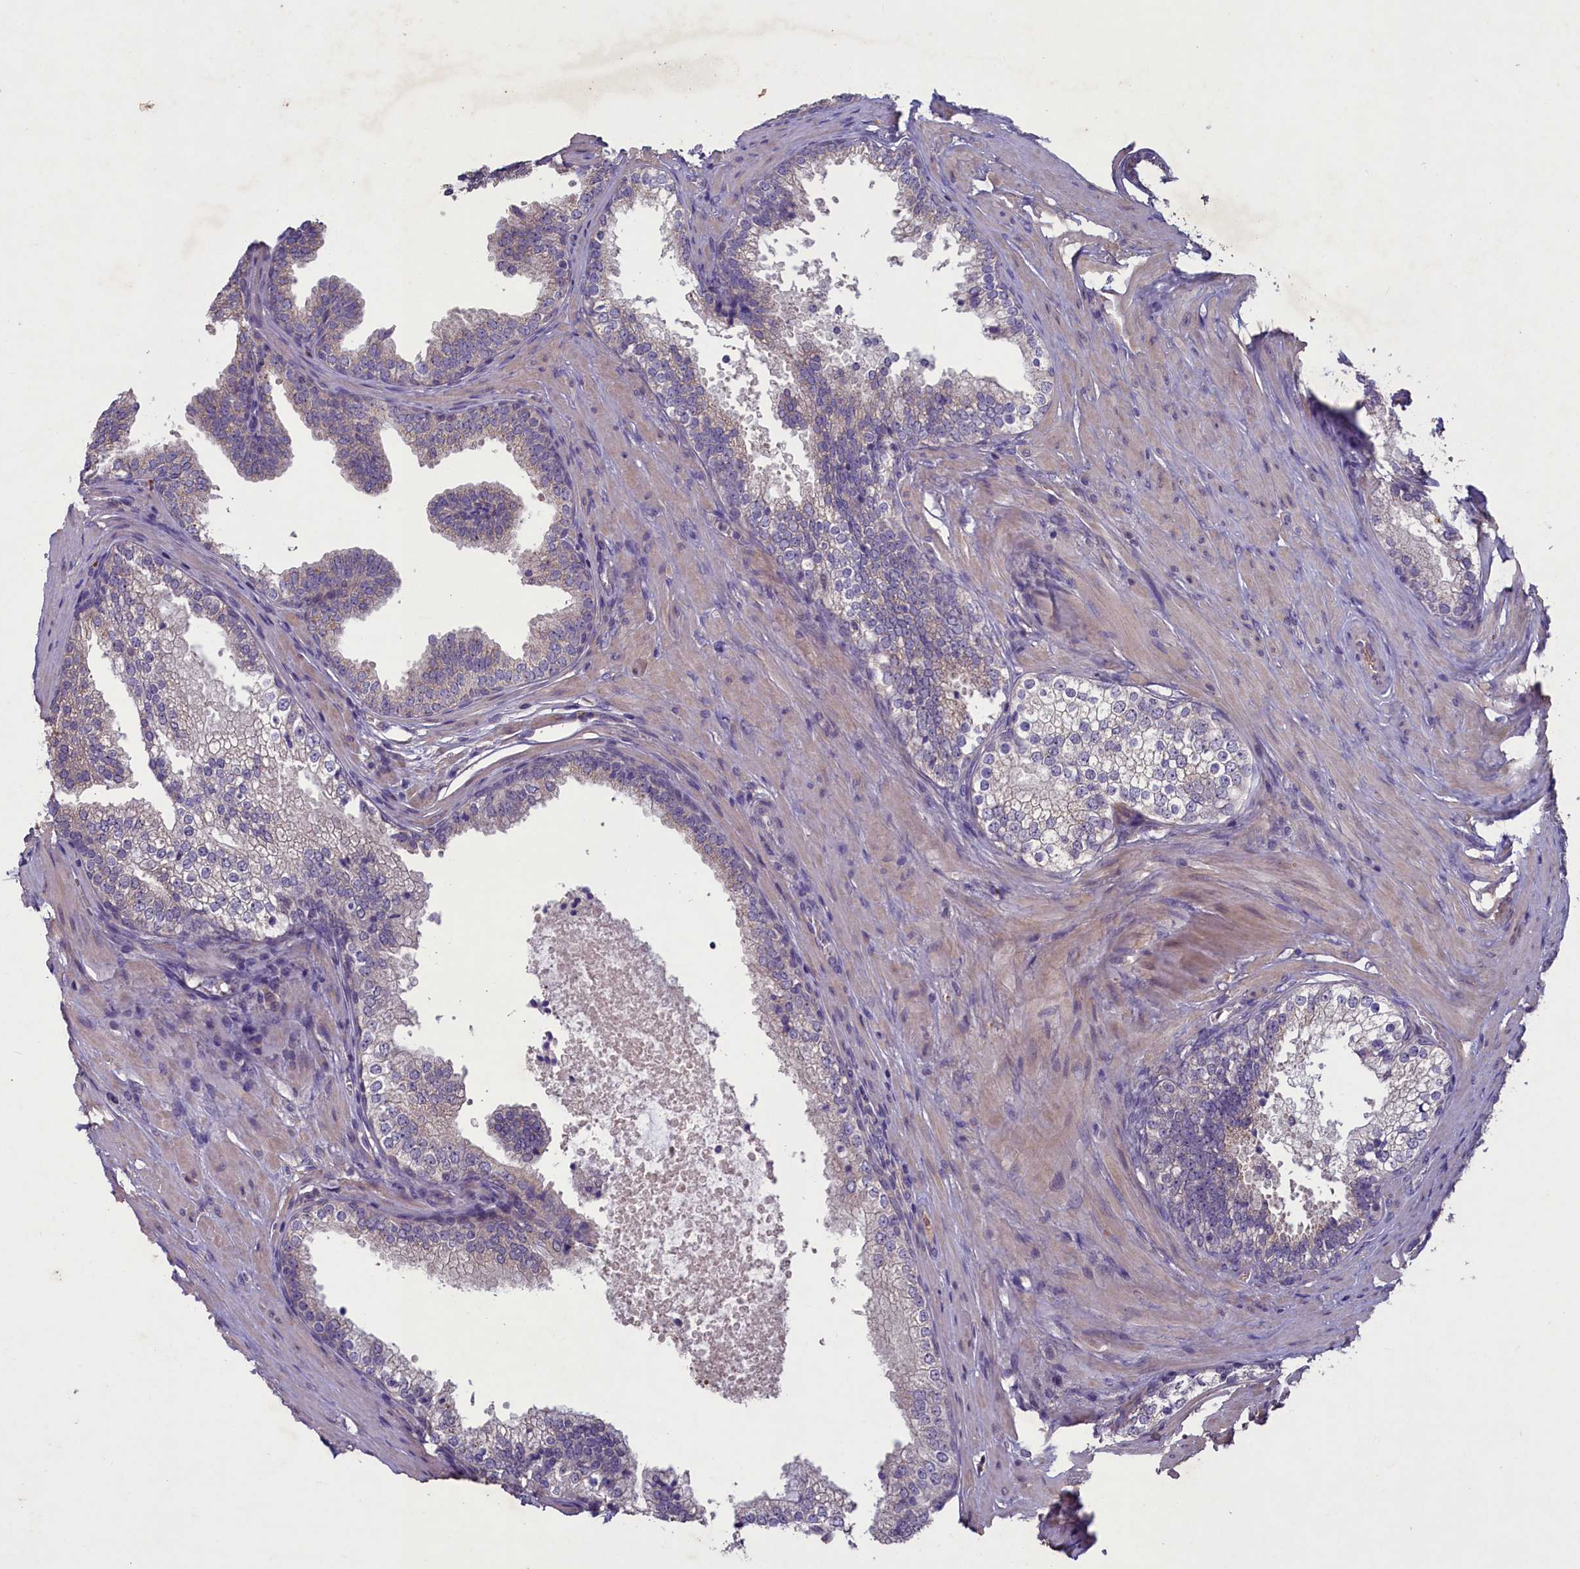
{"staining": {"intensity": "negative", "quantity": "none", "location": "none"}, "tissue": "prostate", "cell_type": "Glandular cells", "image_type": "normal", "snomed": [{"axis": "morphology", "description": "Normal tissue, NOS"}, {"axis": "topography", "description": "Prostate"}], "caption": "Immunohistochemical staining of benign prostate demonstrates no significant positivity in glandular cells.", "gene": "ATF7IP2", "patient": {"sex": "male", "age": 60}}